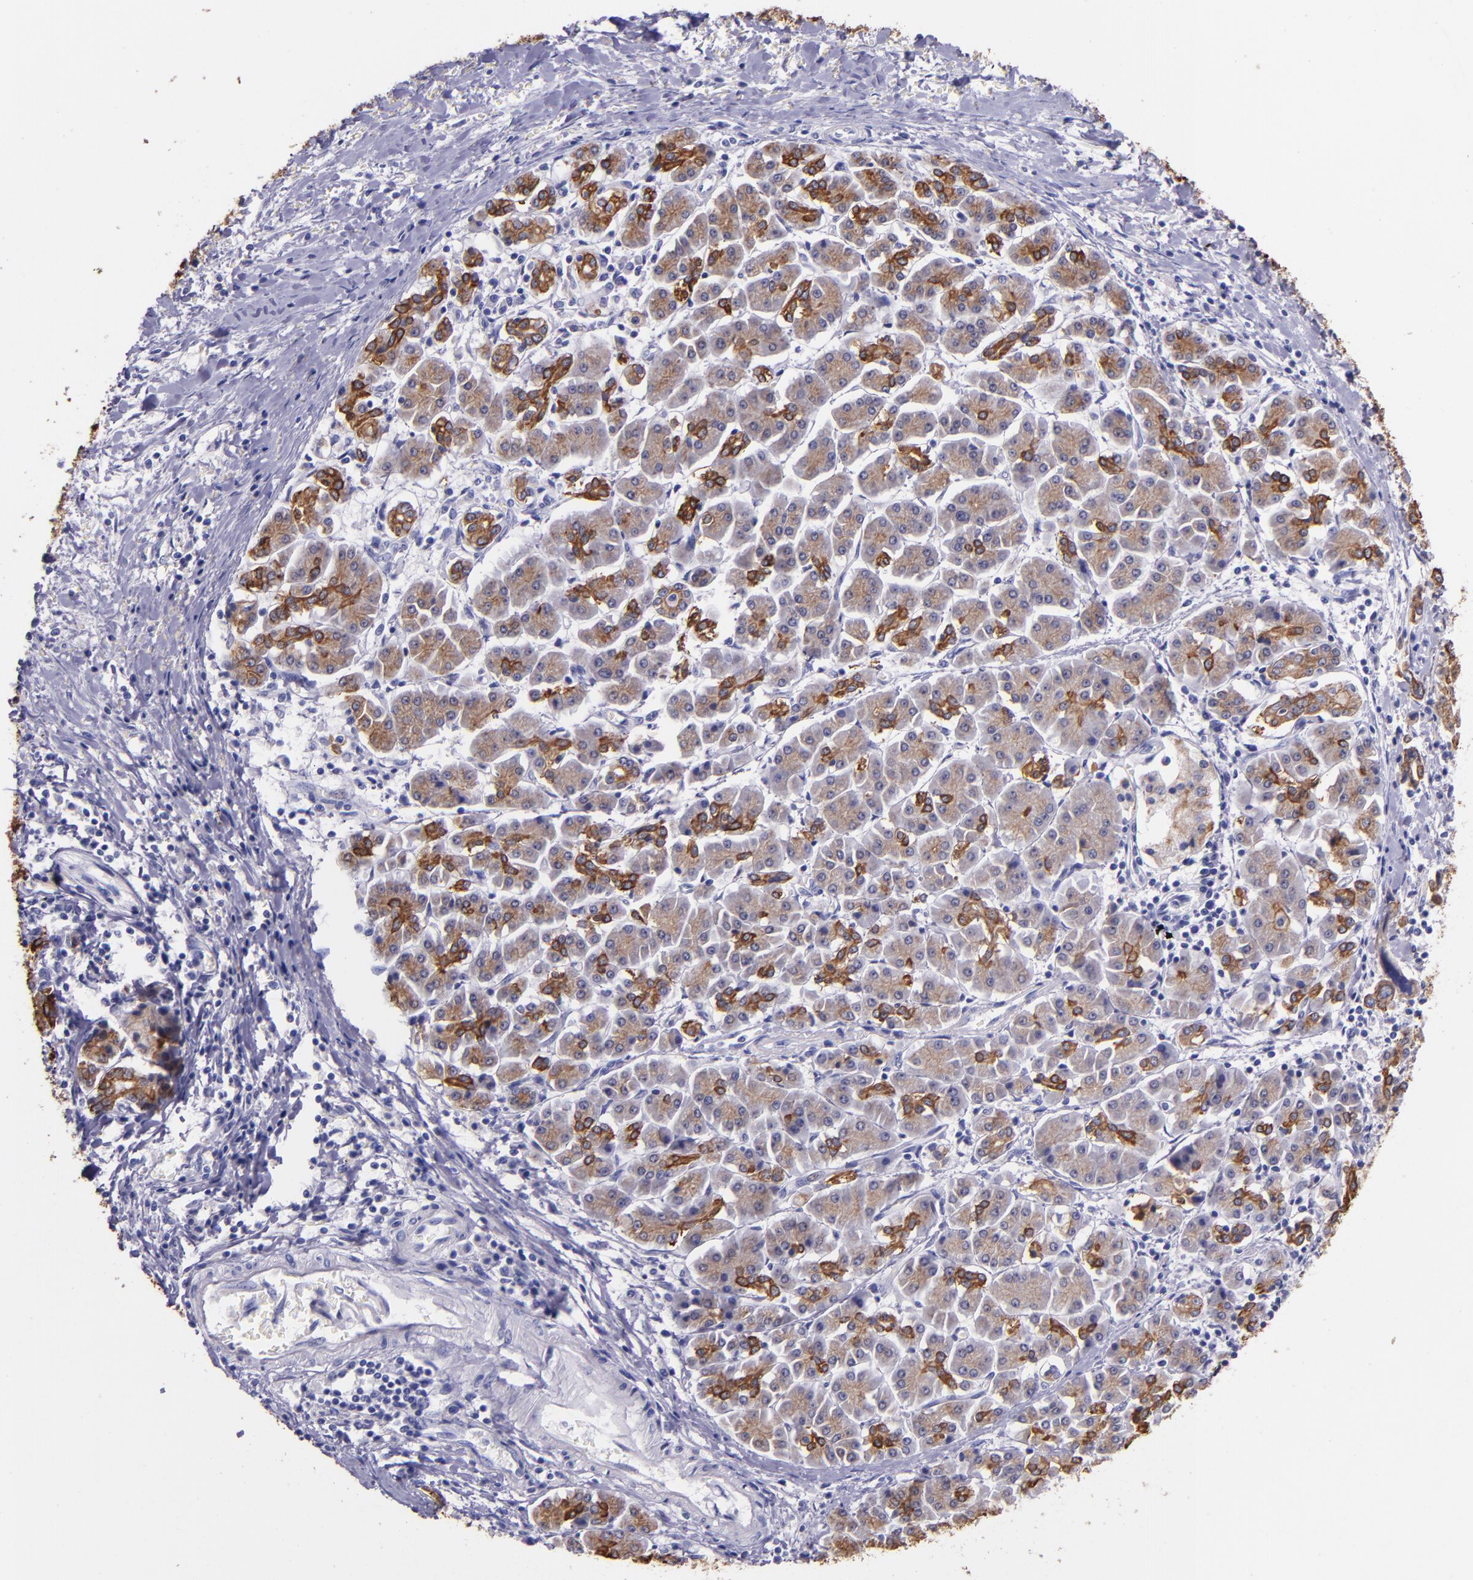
{"staining": {"intensity": "moderate", "quantity": ">75%", "location": "cytoplasmic/membranous"}, "tissue": "pancreatic cancer", "cell_type": "Tumor cells", "image_type": "cancer", "snomed": [{"axis": "morphology", "description": "Adenocarcinoma, NOS"}, {"axis": "topography", "description": "Pancreas"}], "caption": "High-power microscopy captured an immunohistochemistry histopathology image of pancreatic adenocarcinoma, revealing moderate cytoplasmic/membranous positivity in about >75% of tumor cells.", "gene": "KRT4", "patient": {"sex": "female", "age": 57}}